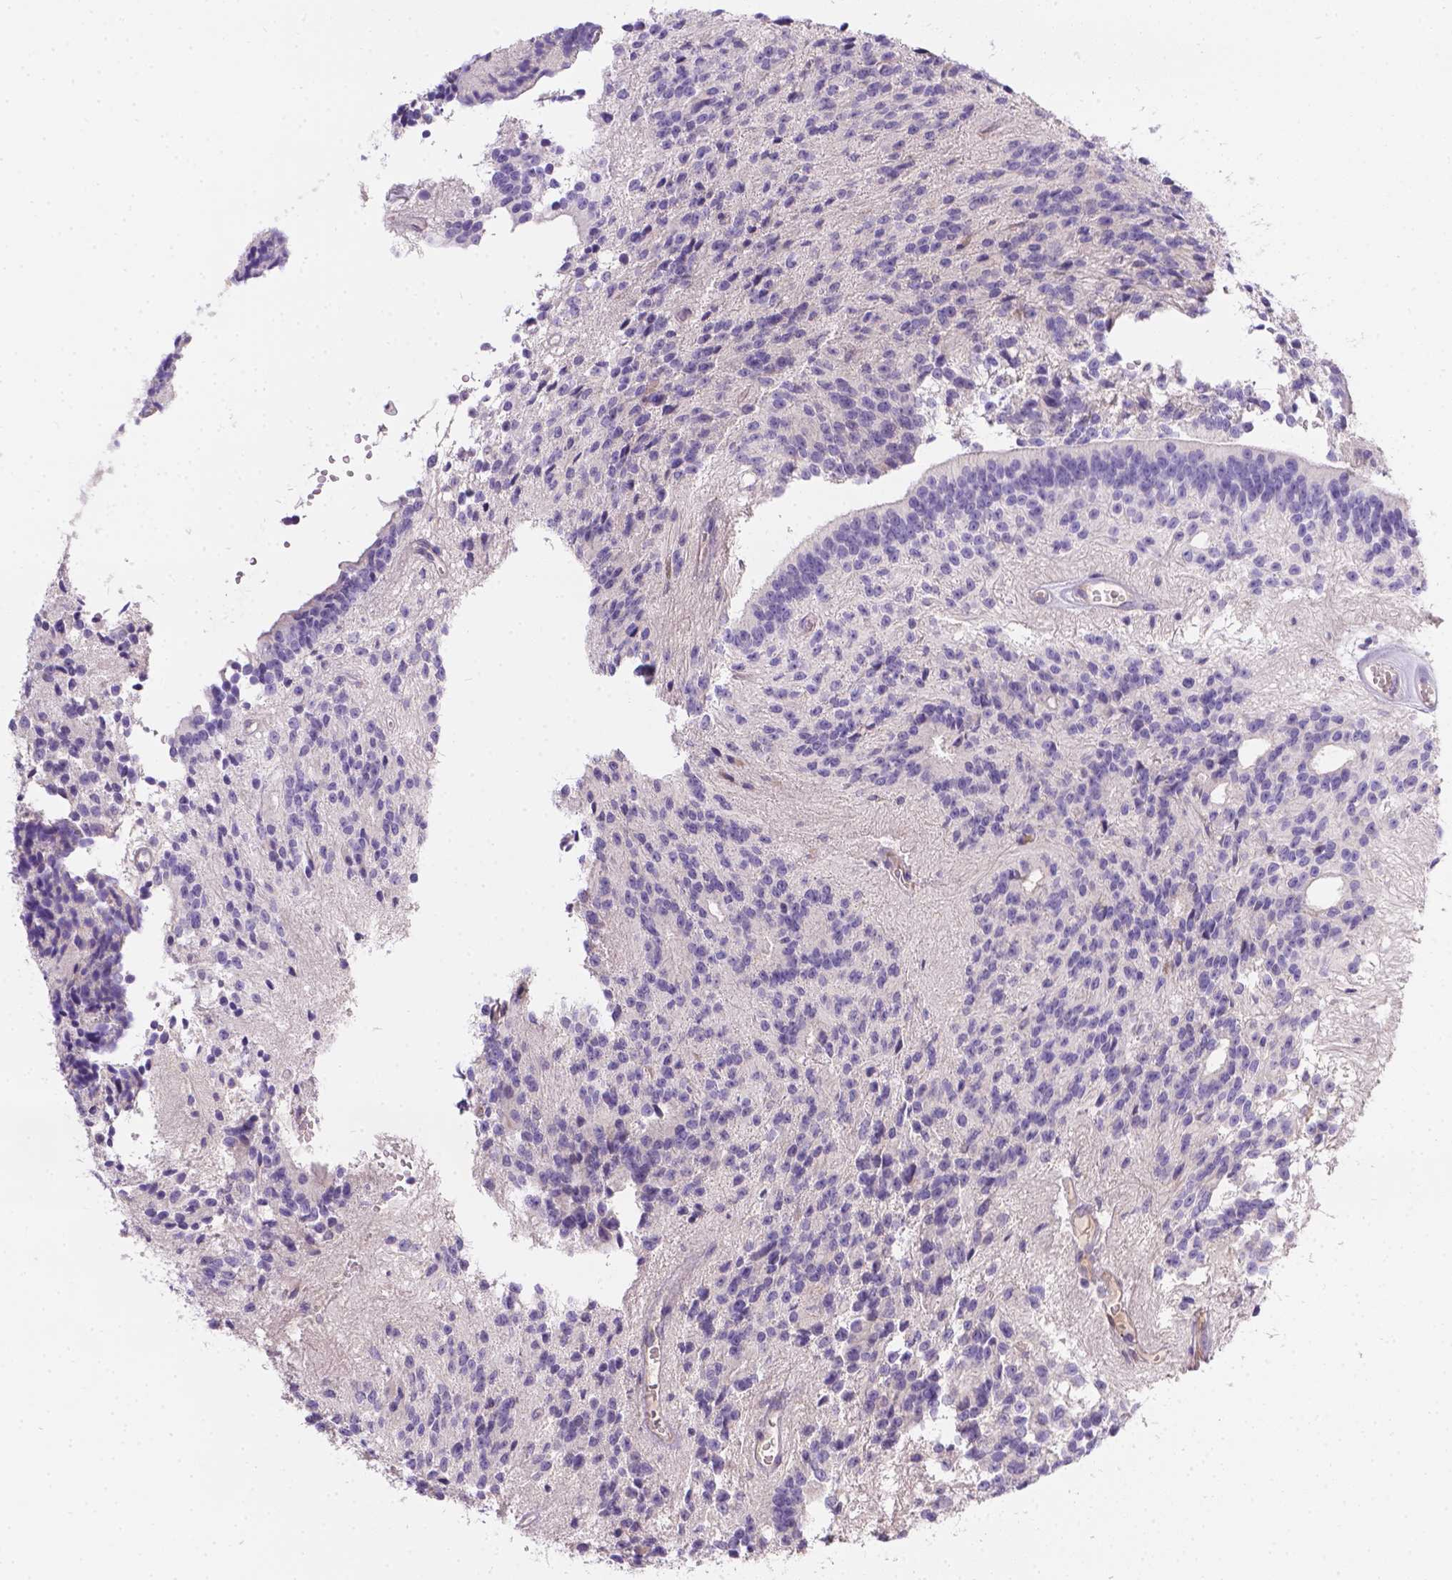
{"staining": {"intensity": "negative", "quantity": "none", "location": "none"}, "tissue": "glioma", "cell_type": "Tumor cells", "image_type": "cancer", "snomed": [{"axis": "morphology", "description": "Glioma, malignant, Low grade"}, {"axis": "topography", "description": "Brain"}], "caption": "Malignant glioma (low-grade) was stained to show a protein in brown. There is no significant expression in tumor cells. Brightfield microscopy of immunohistochemistry (IHC) stained with DAB (3,3'-diaminobenzidine) (brown) and hematoxylin (blue), captured at high magnification.", "gene": "TM4SF18", "patient": {"sex": "male", "age": 31}}